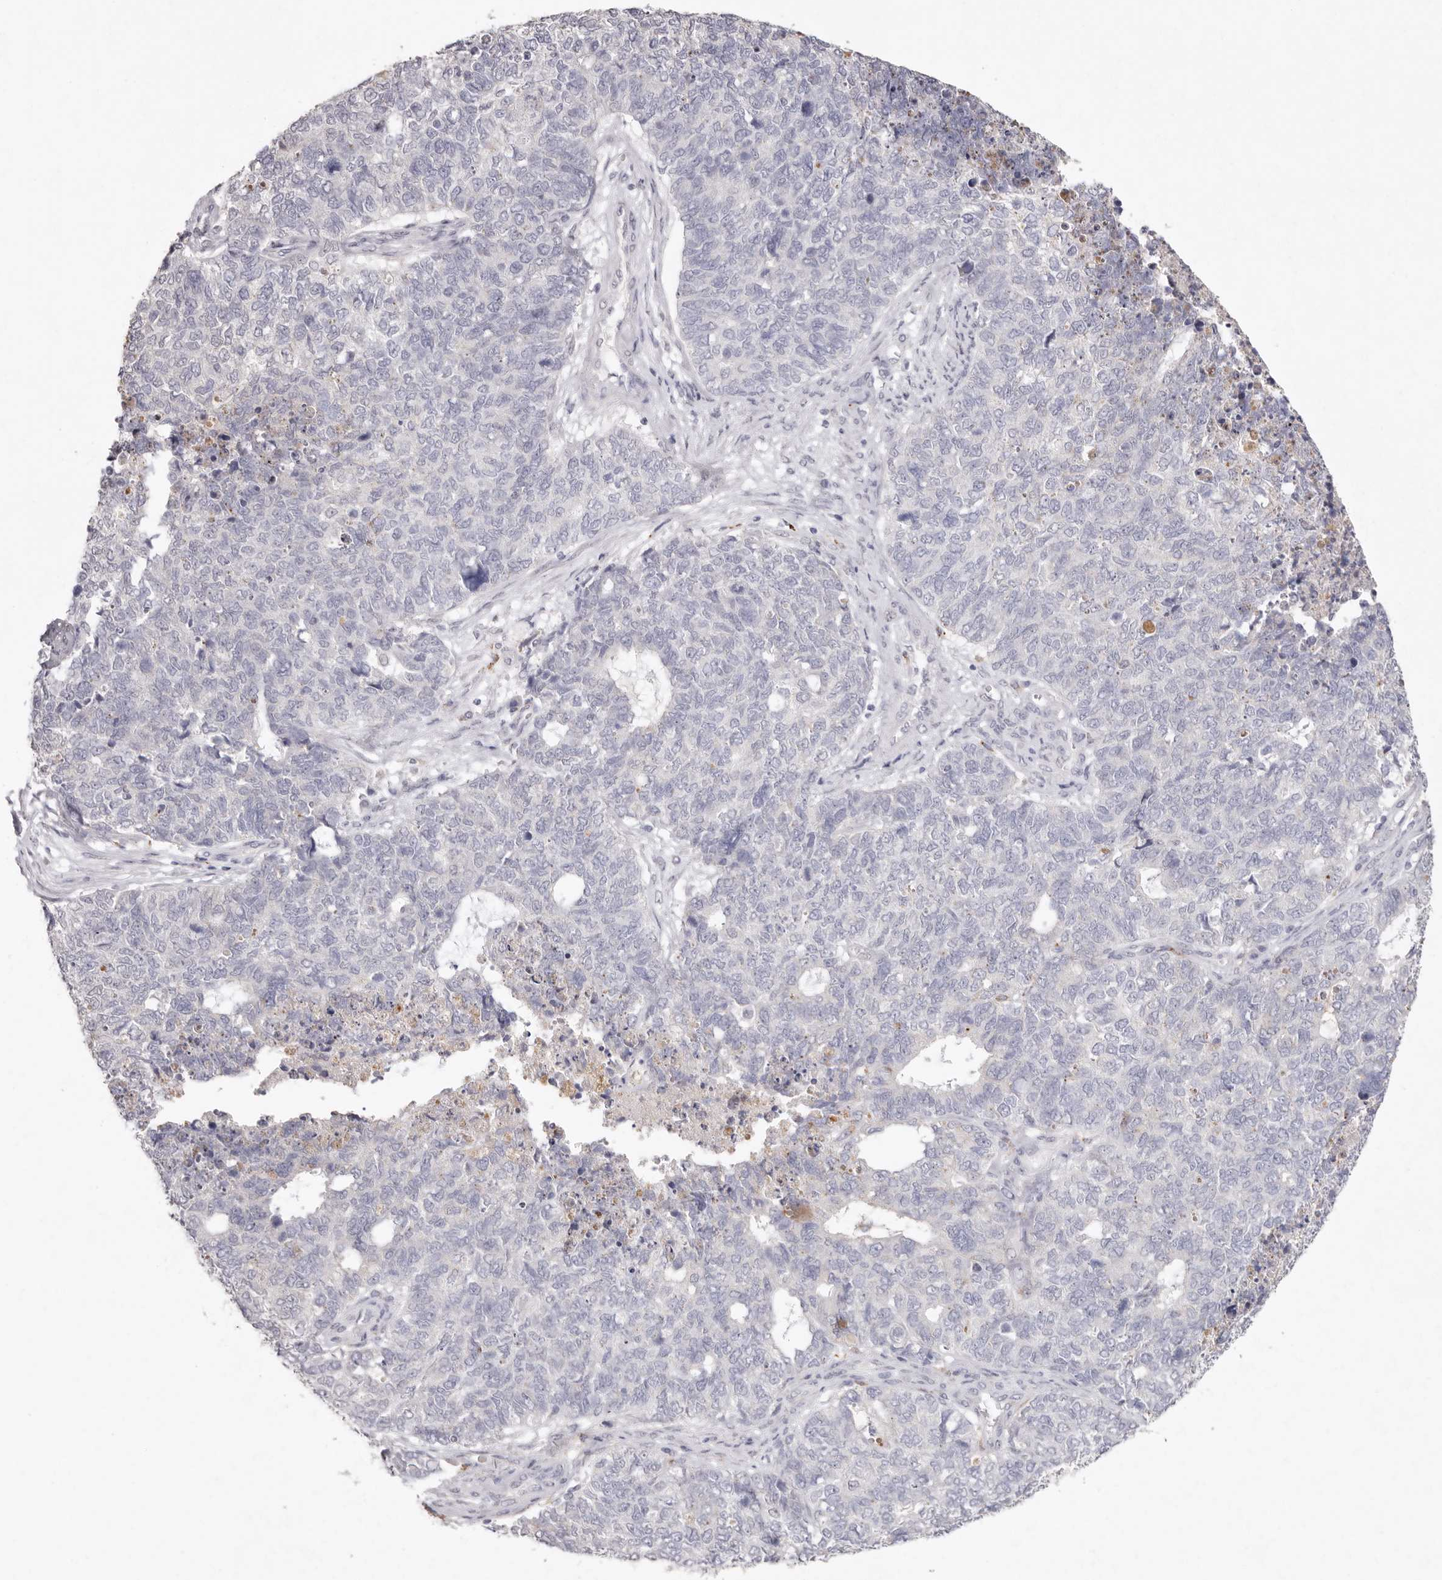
{"staining": {"intensity": "negative", "quantity": "none", "location": "none"}, "tissue": "cervical cancer", "cell_type": "Tumor cells", "image_type": "cancer", "snomed": [{"axis": "morphology", "description": "Squamous cell carcinoma, NOS"}, {"axis": "topography", "description": "Cervix"}], "caption": "Tumor cells are negative for protein expression in human cervical cancer.", "gene": "FAM185A", "patient": {"sex": "female", "age": 63}}